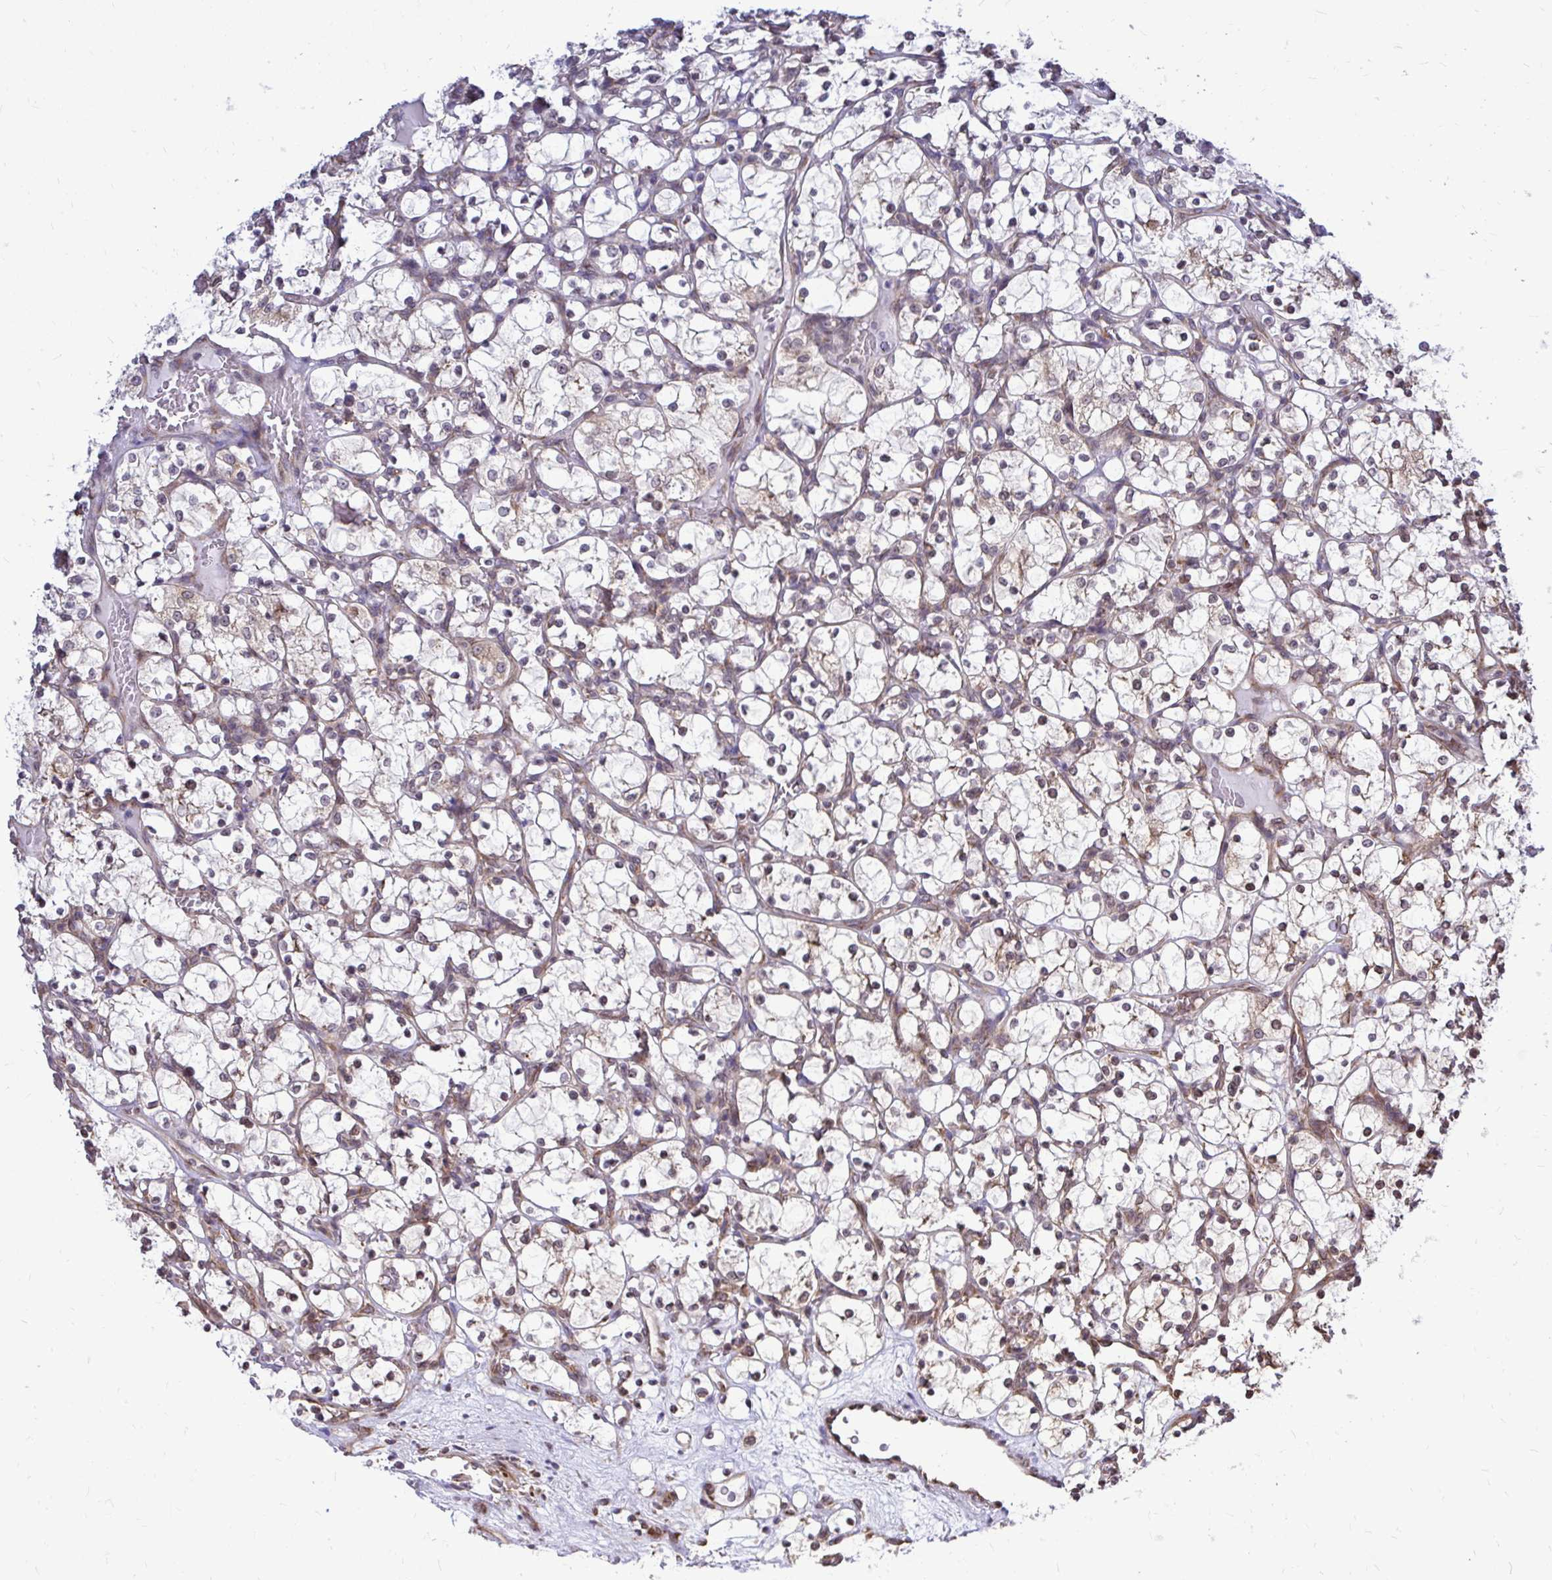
{"staining": {"intensity": "weak", "quantity": "<25%", "location": "cytoplasmic/membranous"}, "tissue": "renal cancer", "cell_type": "Tumor cells", "image_type": "cancer", "snomed": [{"axis": "morphology", "description": "Adenocarcinoma, NOS"}, {"axis": "topography", "description": "Kidney"}], "caption": "High power microscopy micrograph of an immunohistochemistry (IHC) image of adenocarcinoma (renal), revealing no significant expression in tumor cells.", "gene": "FMR1", "patient": {"sex": "female", "age": 69}}